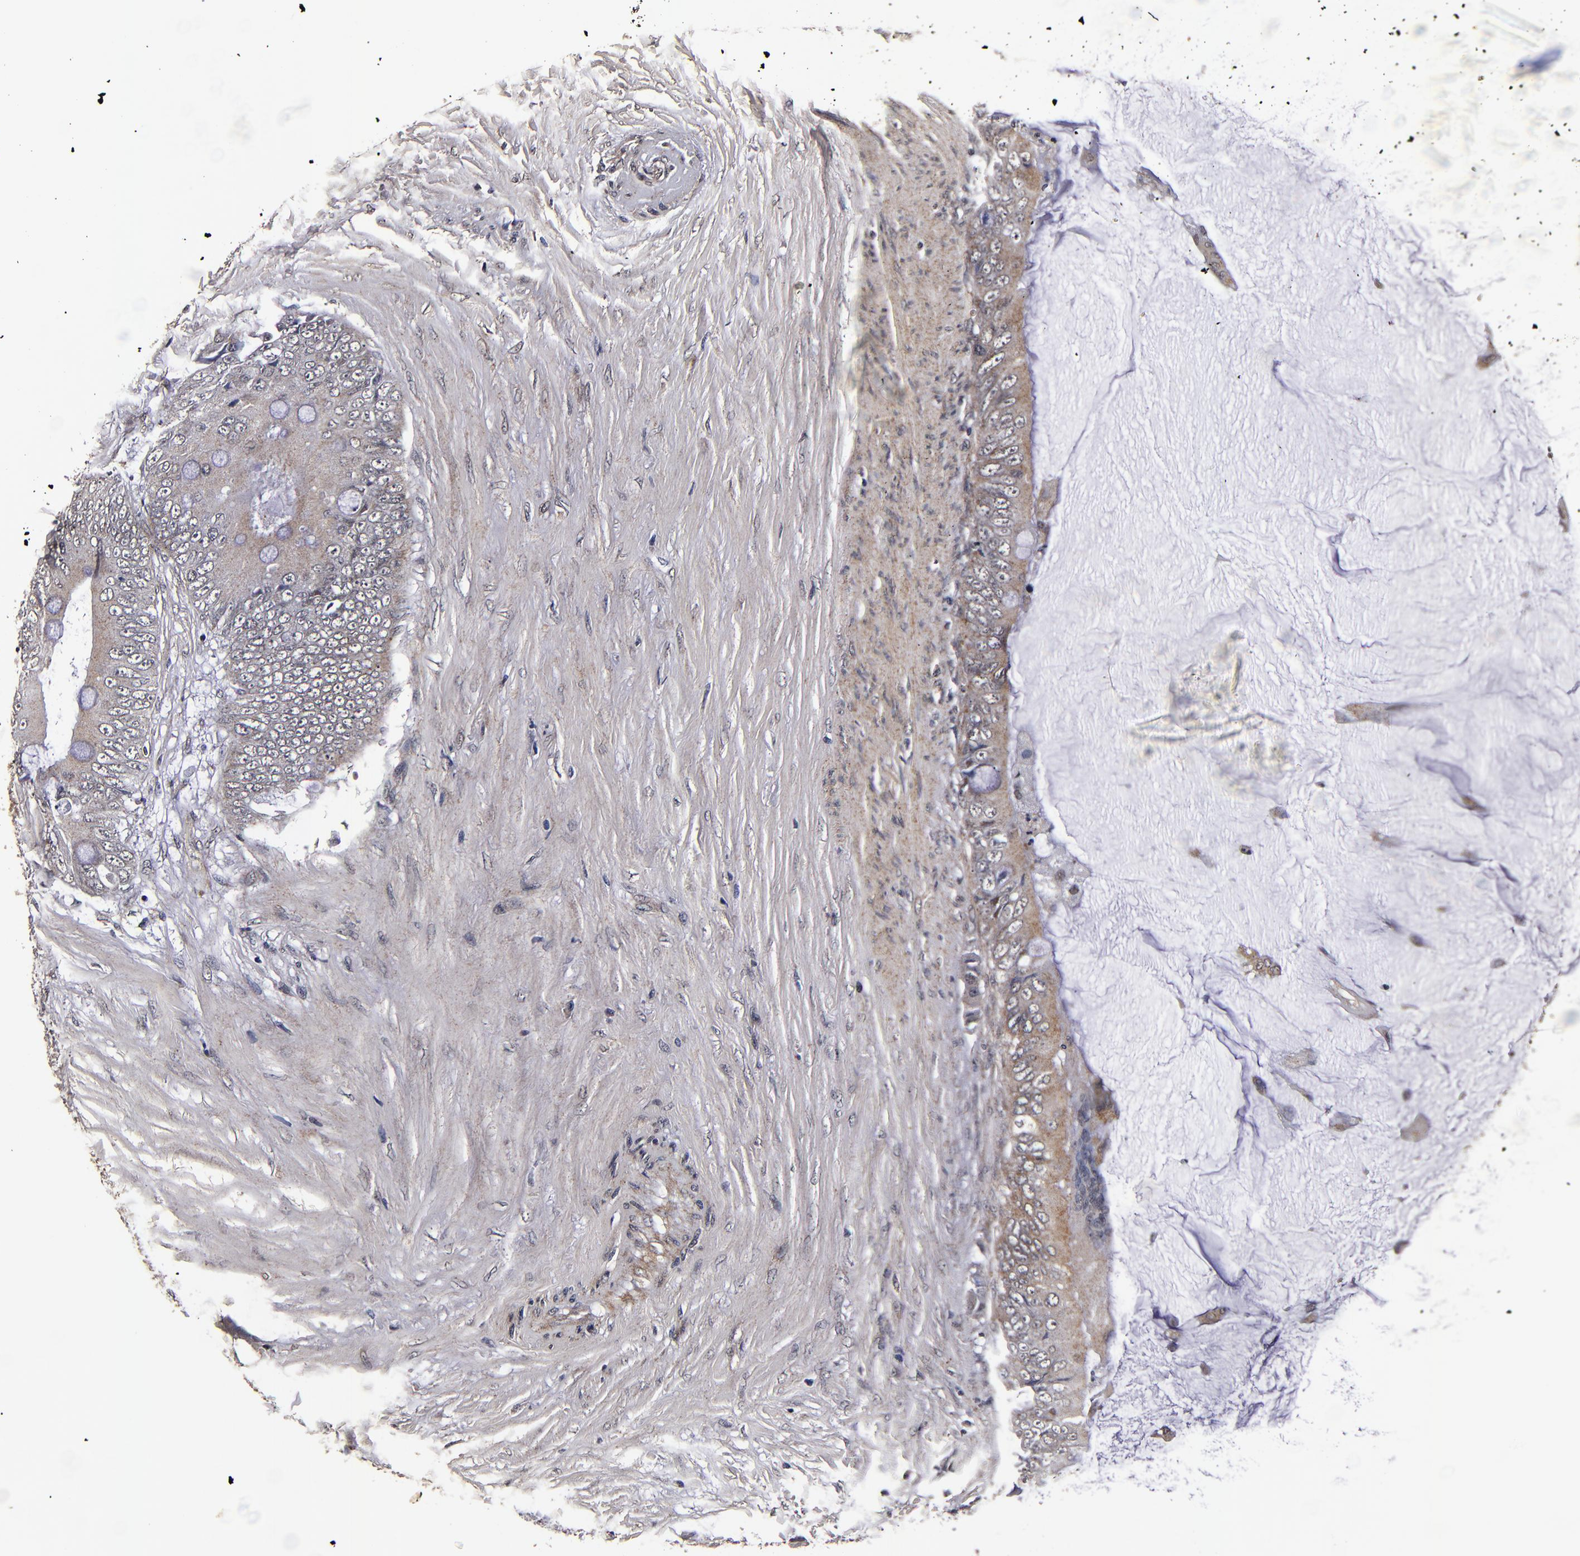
{"staining": {"intensity": "weak", "quantity": "25%-75%", "location": "cytoplasmic/membranous"}, "tissue": "colorectal cancer", "cell_type": "Tumor cells", "image_type": "cancer", "snomed": [{"axis": "morphology", "description": "Normal tissue, NOS"}, {"axis": "morphology", "description": "Adenocarcinoma, NOS"}, {"axis": "topography", "description": "Rectum"}, {"axis": "topography", "description": "Peripheral nerve tissue"}], "caption": "Colorectal cancer (adenocarcinoma) stained with DAB immunohistochemistry displays low levels of weak cytoplasmic/membranous positivity in about 25%-75% of tumor cells.", "gene": "MMP15", "patient": {"sex": "female", "age": 77}}